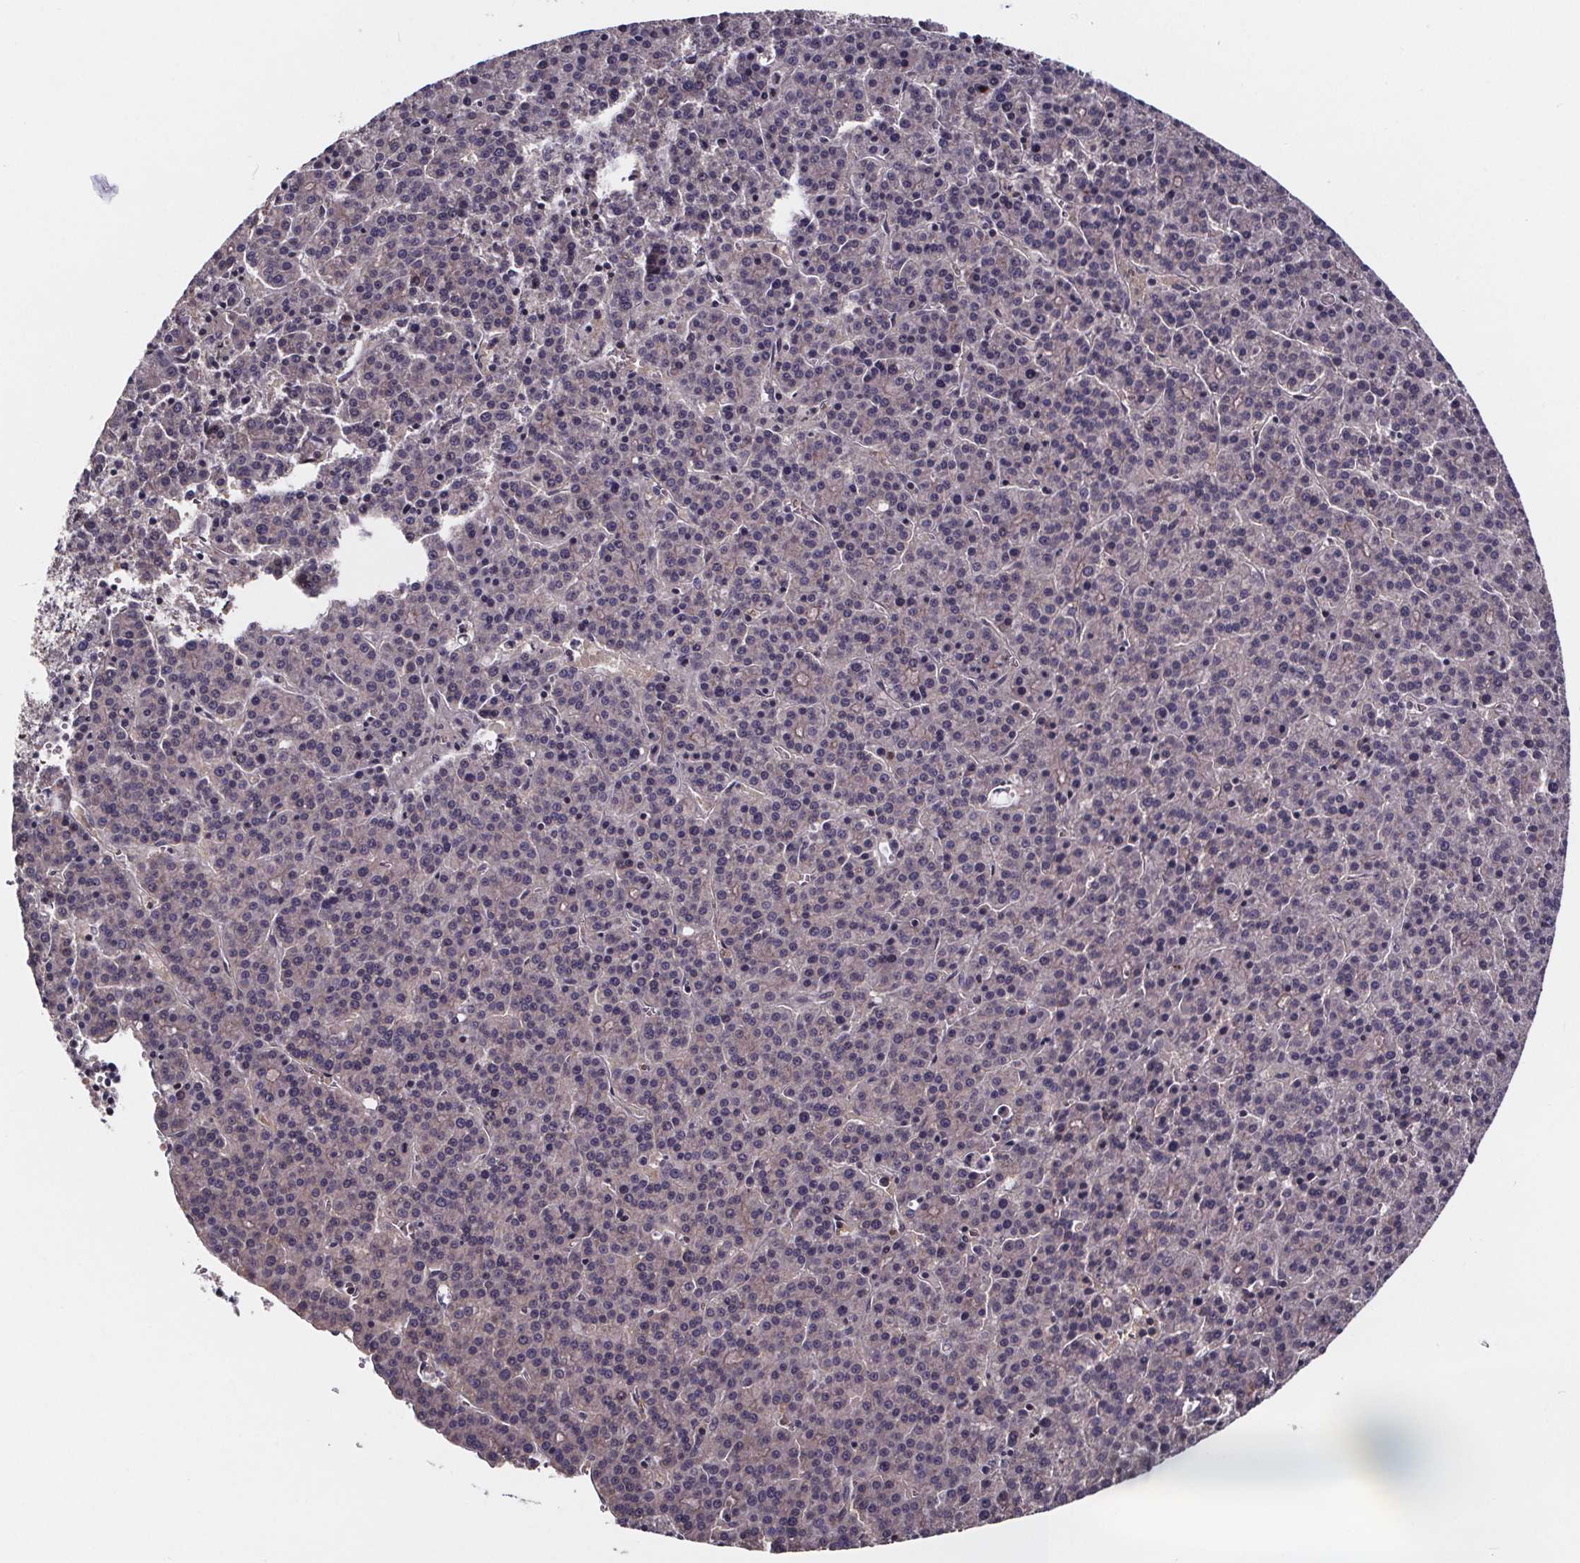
{"staining": {"intensity": "negative", "quantity": "none", "location": "none"}, "tissue": "liver cancer", "cell_type": "Tumor cells", "image_type": "cancer", "snomed": [{"axis": "morphology", "description": "Carcinoma, Hepatocellular, NOS"}, {"axis": "topography", "description": "Liver"}], "caption": "Immunohistochemistry micrograph of neoplastic tissue: liver cancer (hepatocellular carcinoma) stained with DAB displays no significant protein expression in tumor cells.", "gene": "SMIM1", "patient": {"sex": "female", "age": 58}}